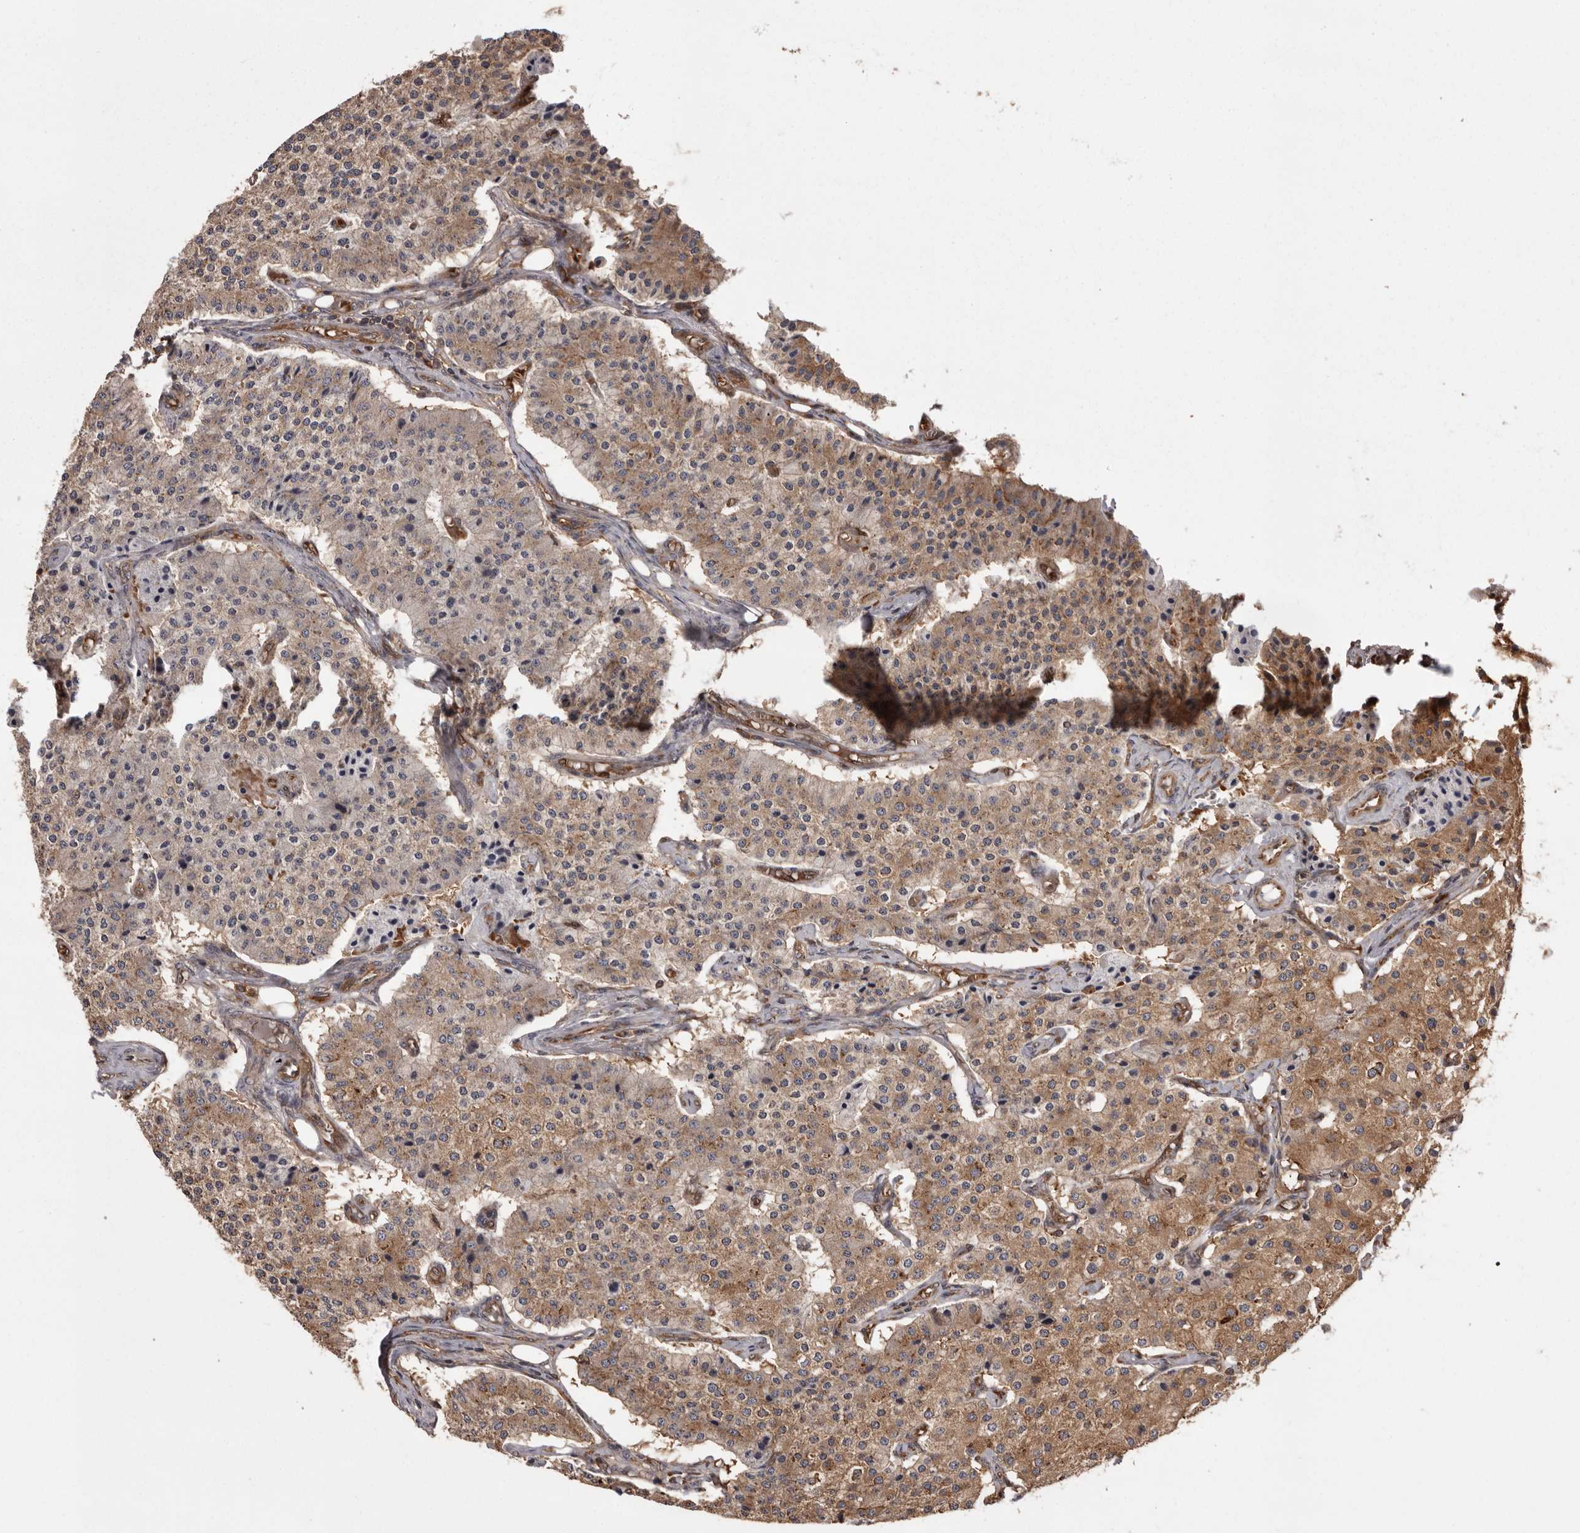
{"staining": {"intensity": "moderate", "quantity": ">75%", "location": "cytoplasmic/membranous"}, "tissue": "carcinoid", "cell_type": "Tumor cells", "image_type": "cancer", "snomed": [{"axis": "morphology", "description": "Carcinoid, malignant, NOS"}, {"axis": "topography", "description": "Colon"}], "caption": "Carcinoid stained with DAB IHC reveals medium levels of moderate cytoplasmic/membranous staining in about >75% of tumor cells. (DAB = brown stain, brightfield microscopy at high magnification).", "gene": "DARS1", "patient": {"sex": "female", "age": 52}}